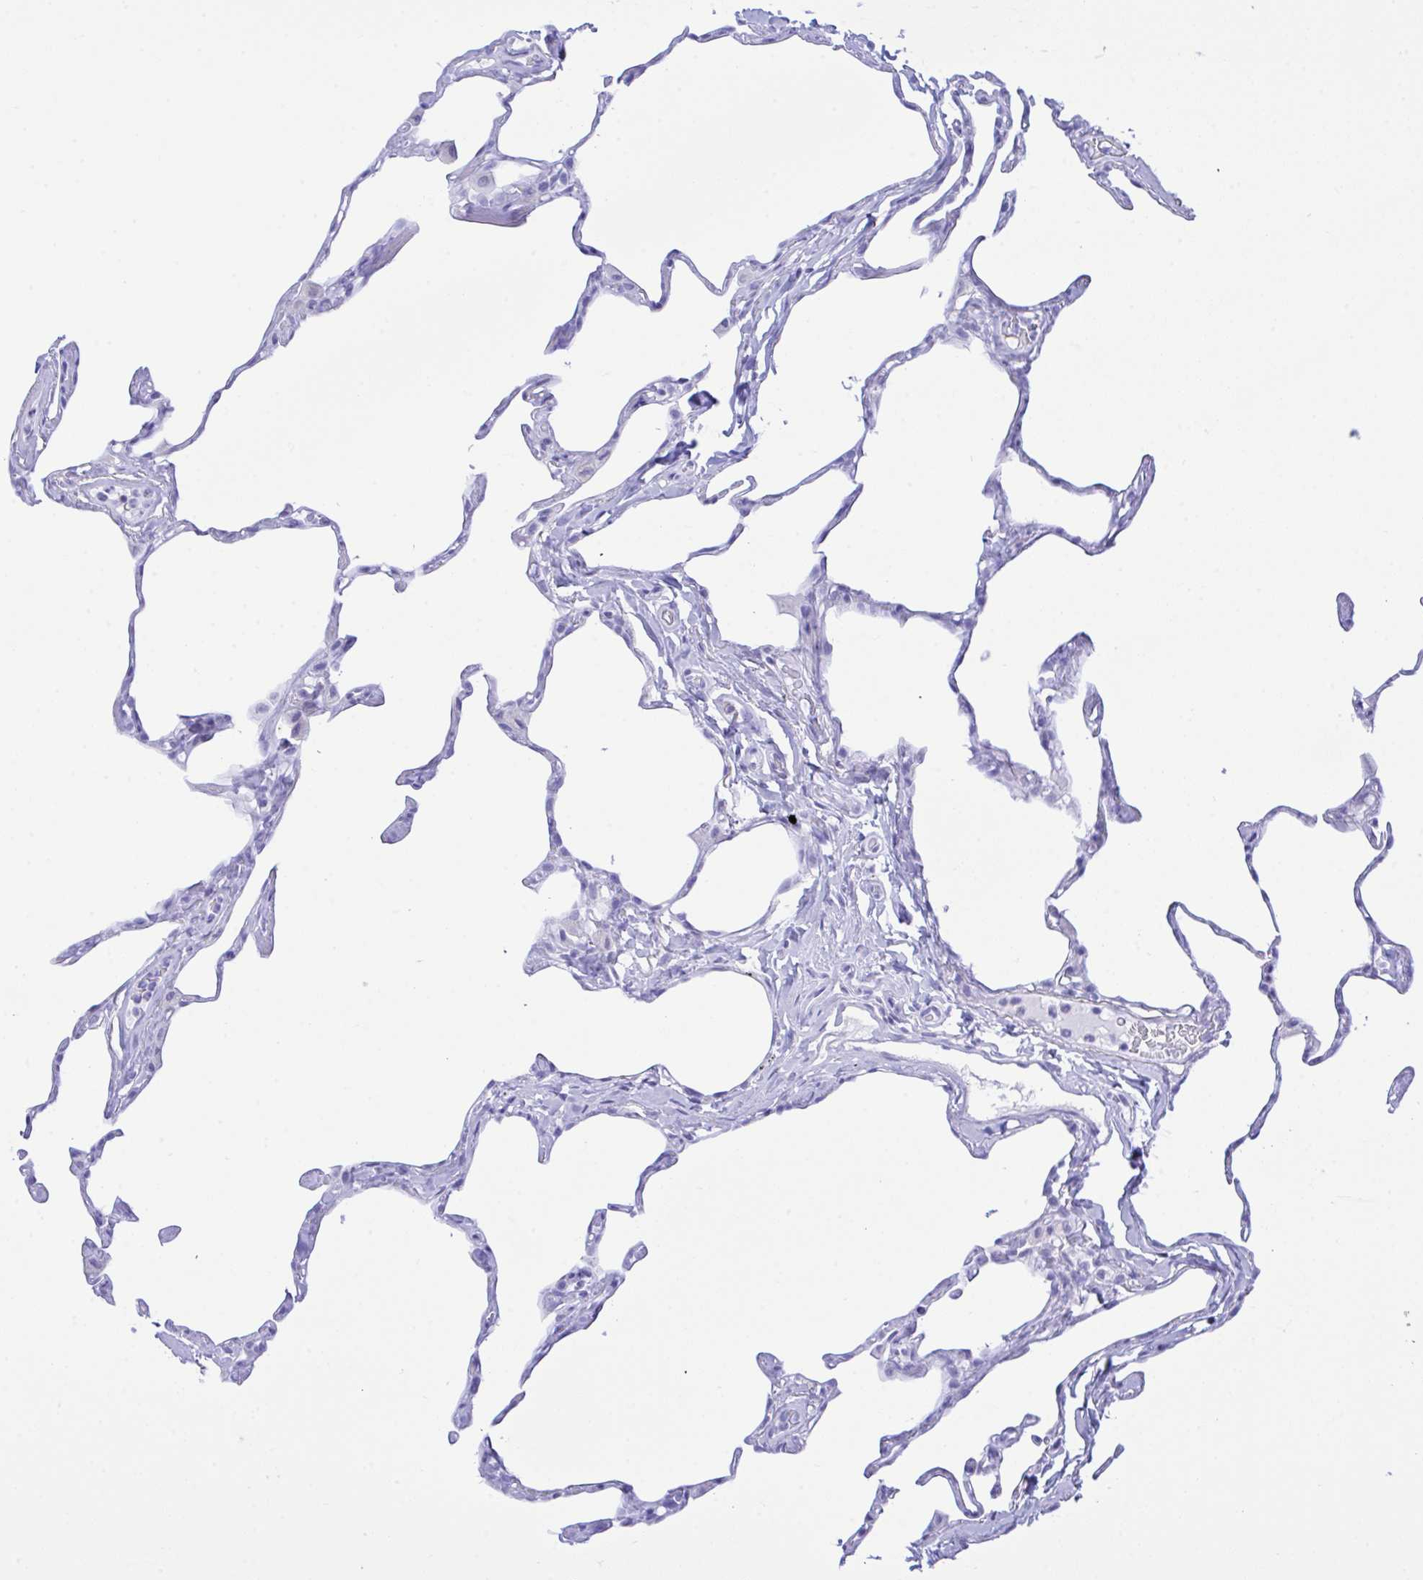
{"staining": {"intensity": "negative", "quantity": "none", "location": "none"}, "tissue": "lung", "cell_type": "Alveolar cells", "image_type": "normal", "snomed": [{"axis": "morphology", "description": "Normal tissue, NOS"}, {"axis": "topography", "description": "Lung"}], "caption": "Immunohistochemistry (IHC) of benign lung displays no expression in alveolar cells.", "gene": "SELENOV", "patient": {"sex": "male", "age": 65}}